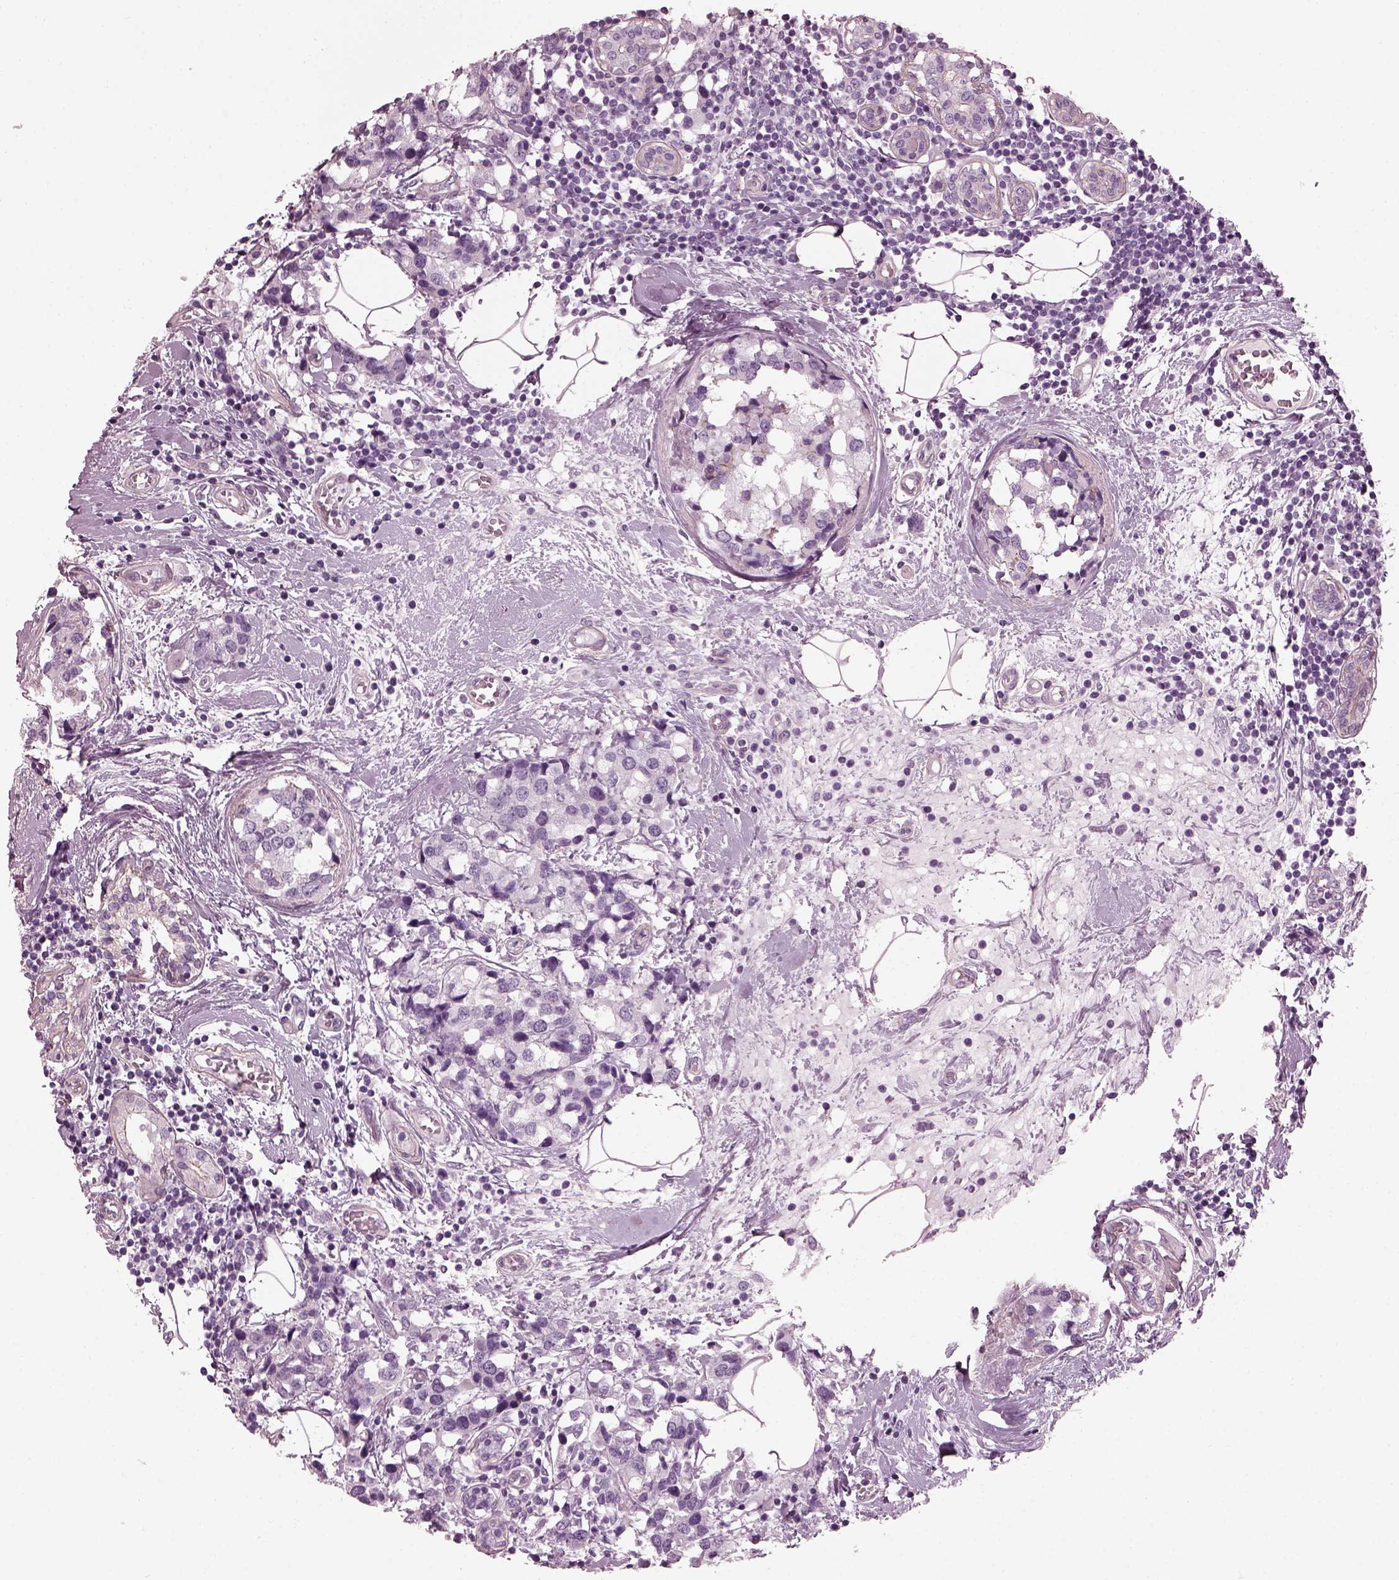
{"staining": {"intensity": "negative", "quantity": "none", "location": "none"}, "tissue": "breast cancer", "cell_type": "Tumor cells", "image_type": "cancer", "snomed": [{"axis": "morphology", "description": "Lobular carcinoma"}, {"axis": "topography", "description": "Breast"}], "caption": "The photomicrograph reveals no staining of tumor cells in breast cancer (lobular carcinoma).", "gene": "BFSP1", "patient": {"sex": "female", "age": 59}}